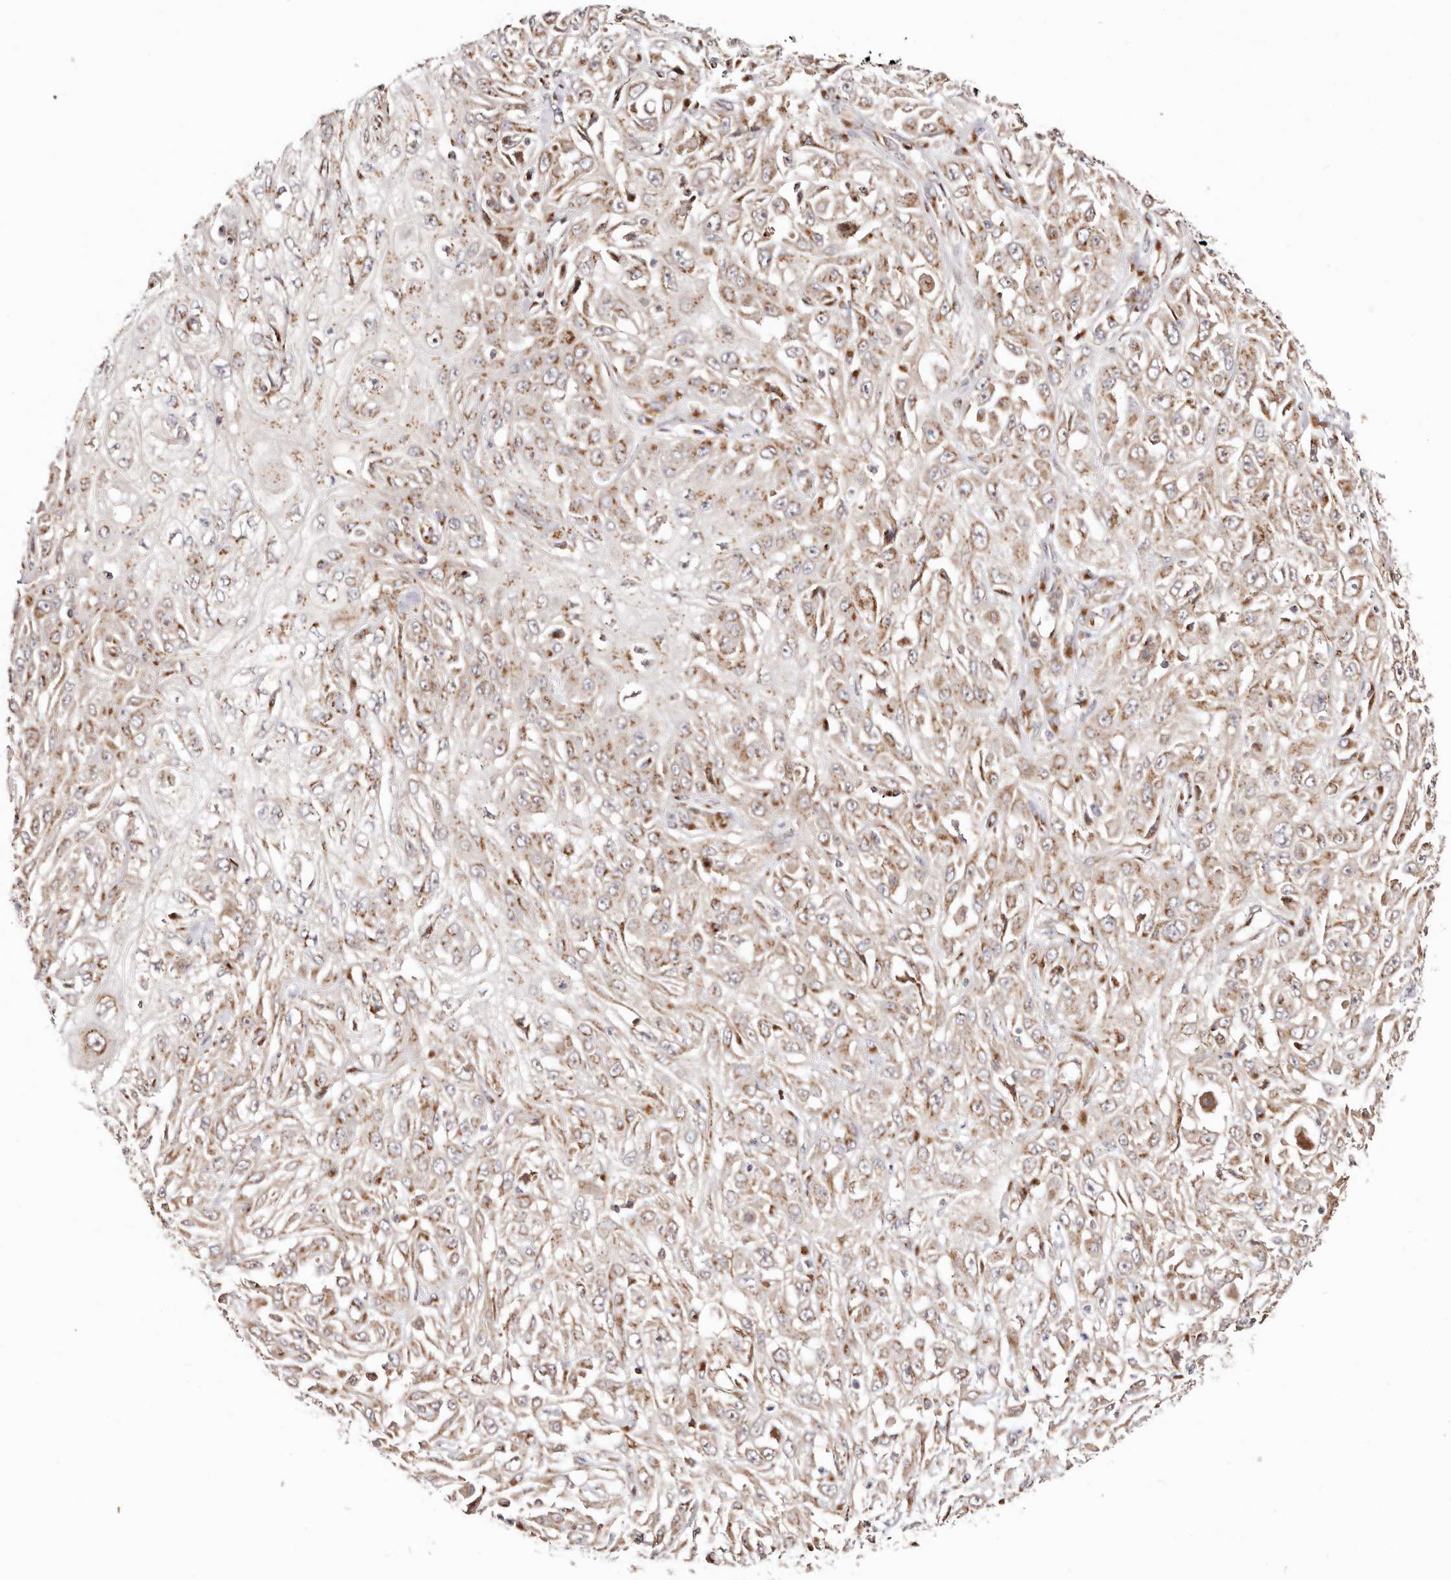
{"staining": {"intensity": "moderate", "quantity": "25%-75%", "location": "cytoplasmic/membranous"}, "tissue": "skin cancer", "cell_type": "Tumor cells", "image_type": "cancer", "snomed": [{"axis": "morphology", "description": "Squamous cell carcinoma, NOS"}, {"axis": "morphology", "description": "Squamous cell carcinoma, metastatic, NOS"}, {"axis": "topography", "description": "Skin"}, {"axis": "topography", "description": "Lymph node"}], "caption": "Immunohistochemistry (IHC) micrograph of skin metastatic squamous cell carcinoma stained for a protein (brown), which demonstrates medium levels of moderate cytoplasmic/membranous positivity in approximately 25%-75% of tumor cells.", "gene": "MAPK6", "patient": {"sex": "male", "age": 75}}